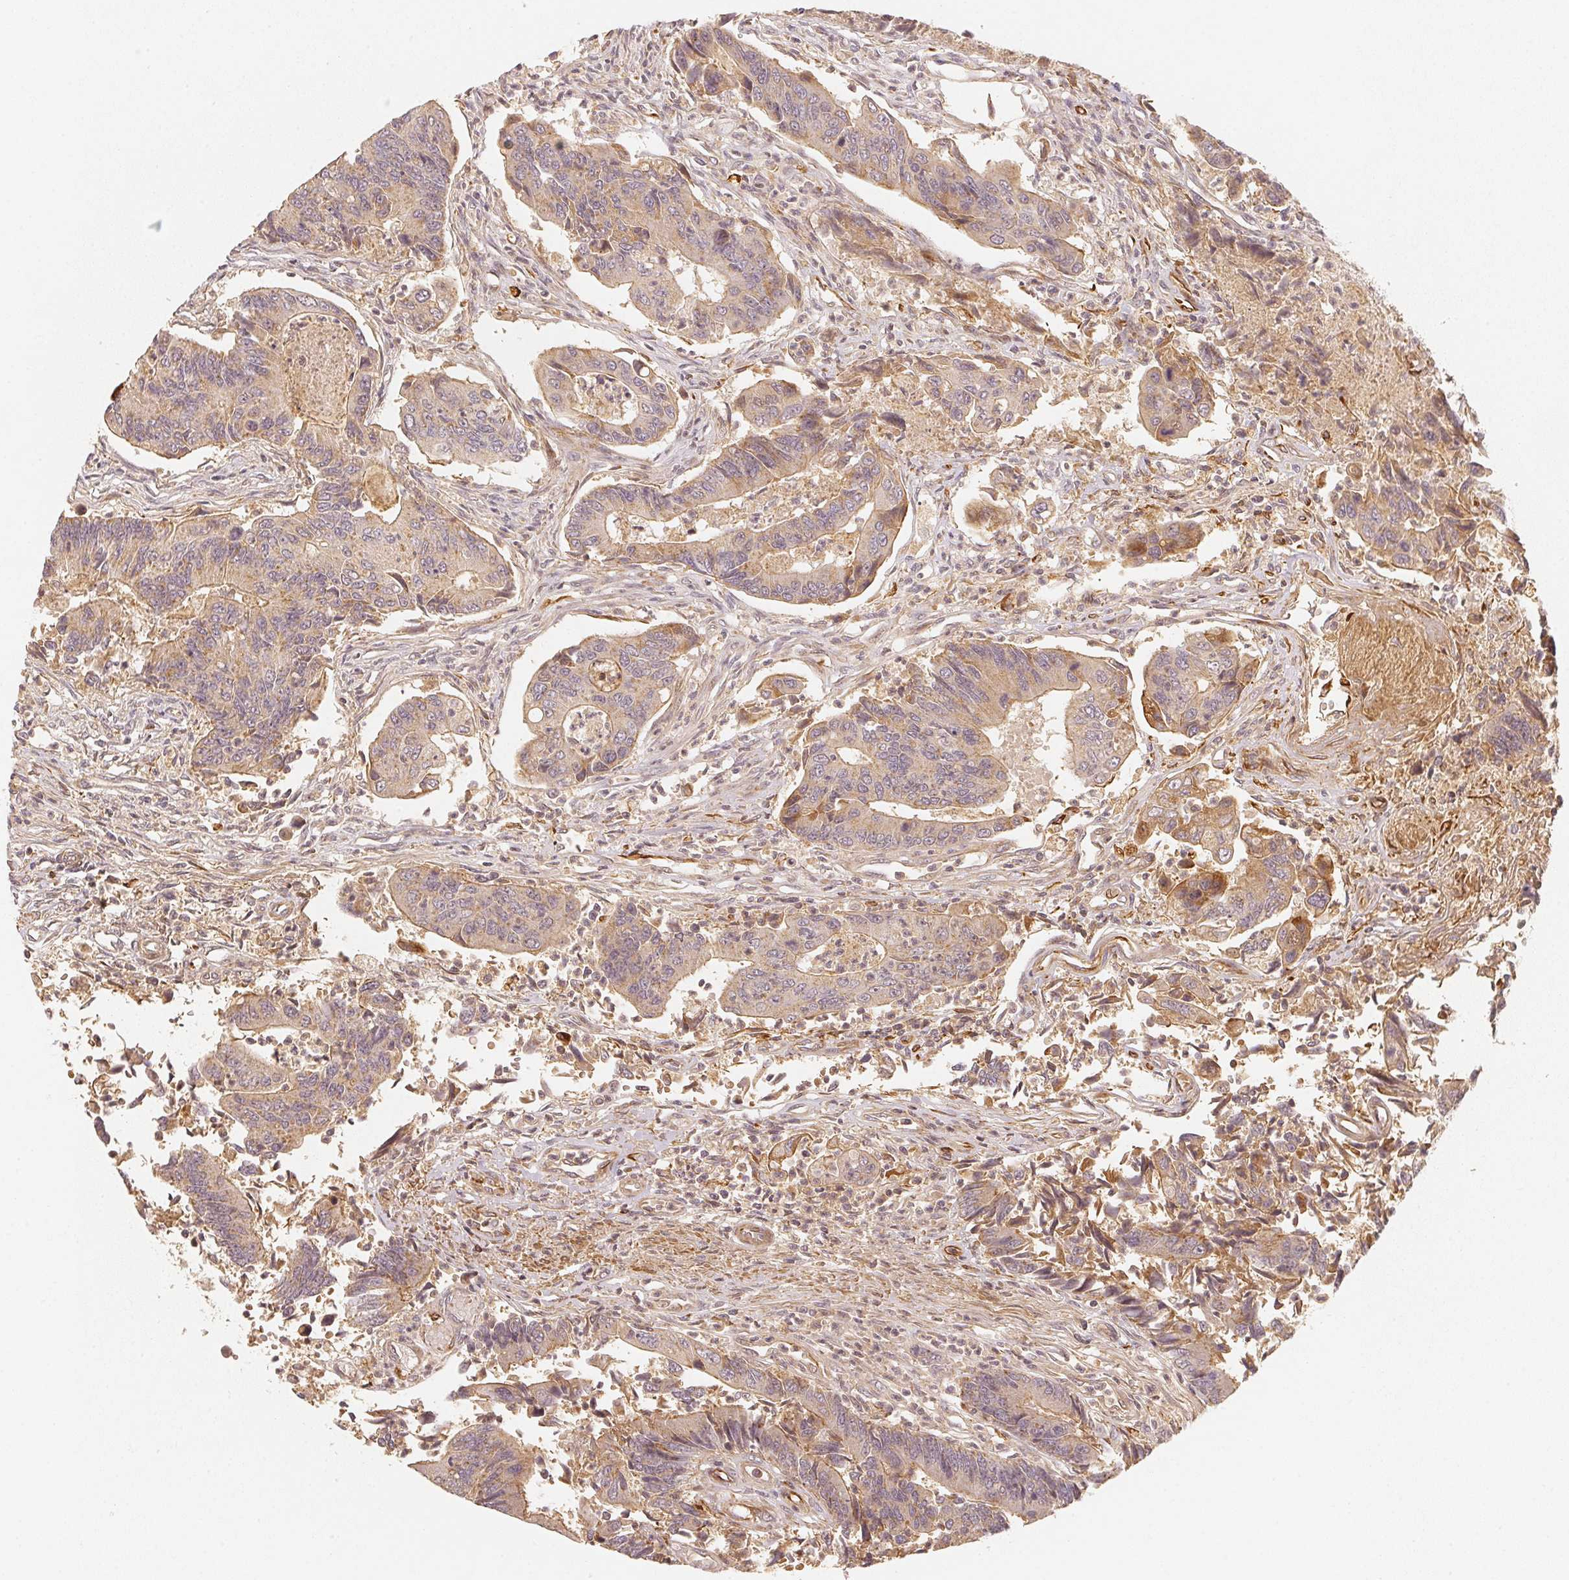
{"staining": {"intensity": "negative", "quantity": "none", "location": "none"}, "tissue": "colorectal cancer", "cell_type": "Tumor cells", "image_type": "cancer", "snomed": [{"axis": "morphology", "description": "Adenocarcinoma, NOS"}, {"axis": "topography", "description": "Colon"}], "caption": "Immunohistochemical staining of colorectal cancer demonstrates no significant expression in tumor cells.", "gene": "SERPINE1", "patient": {"sex": "female", "age": 67}}